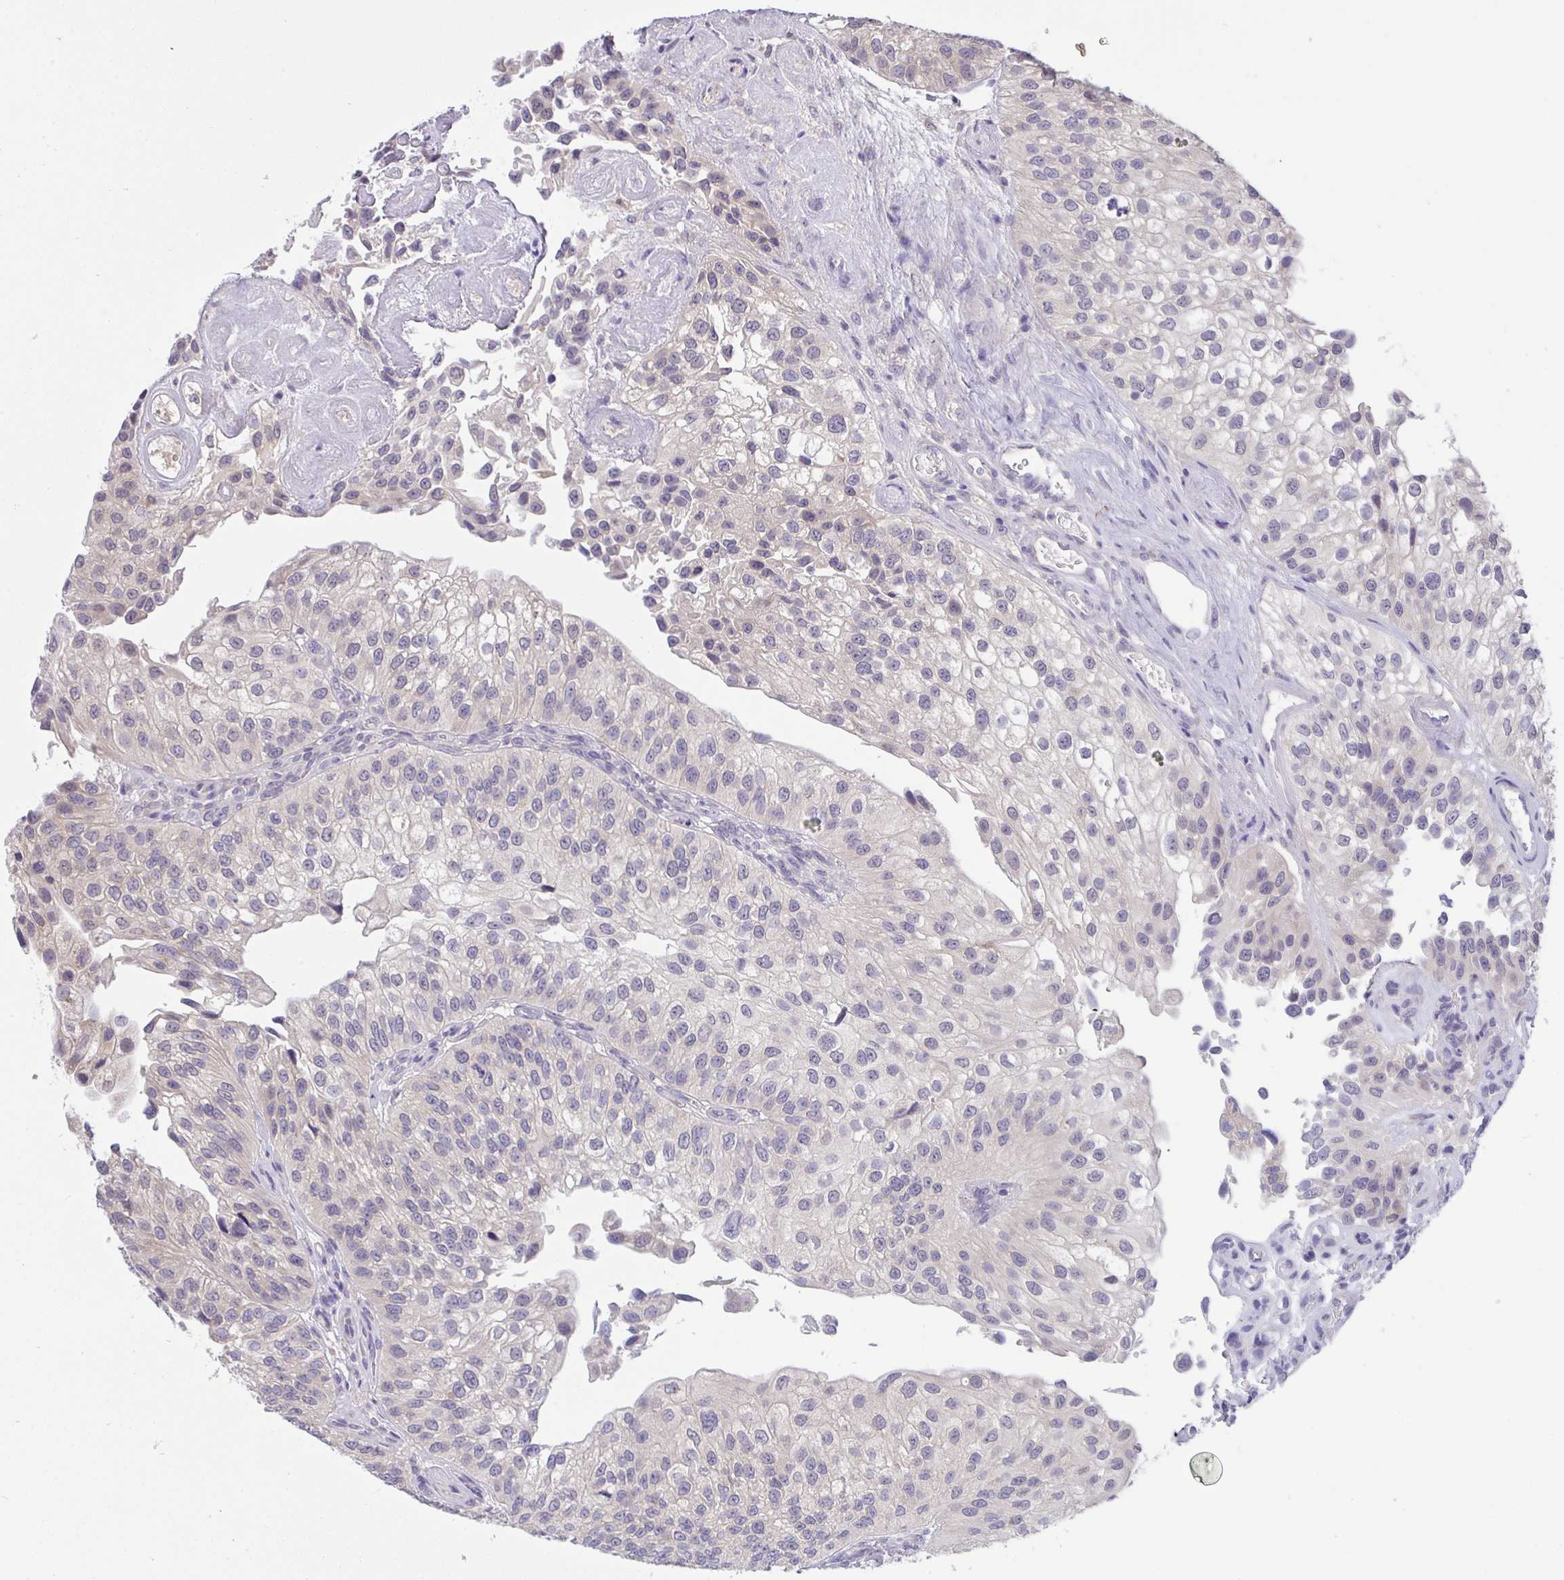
{"staining": {"intensity": "negative", "quantity": "none", "location": "none"}, "tissue": "urothelial cancer", "cell_type": "Tumor cells", "image_type": "cancer", "snomed": [{"axis": "morphology", "description": "Urothelial carcinoma, NOS"}, {"axis": "topography", "description": "Urinary bladder"}], "caption": "Tumor cells show no significant protein positivity in urothelial cancer.", "gene": "TMEM41A", "patient": {"sex": "male", "age": 87}}